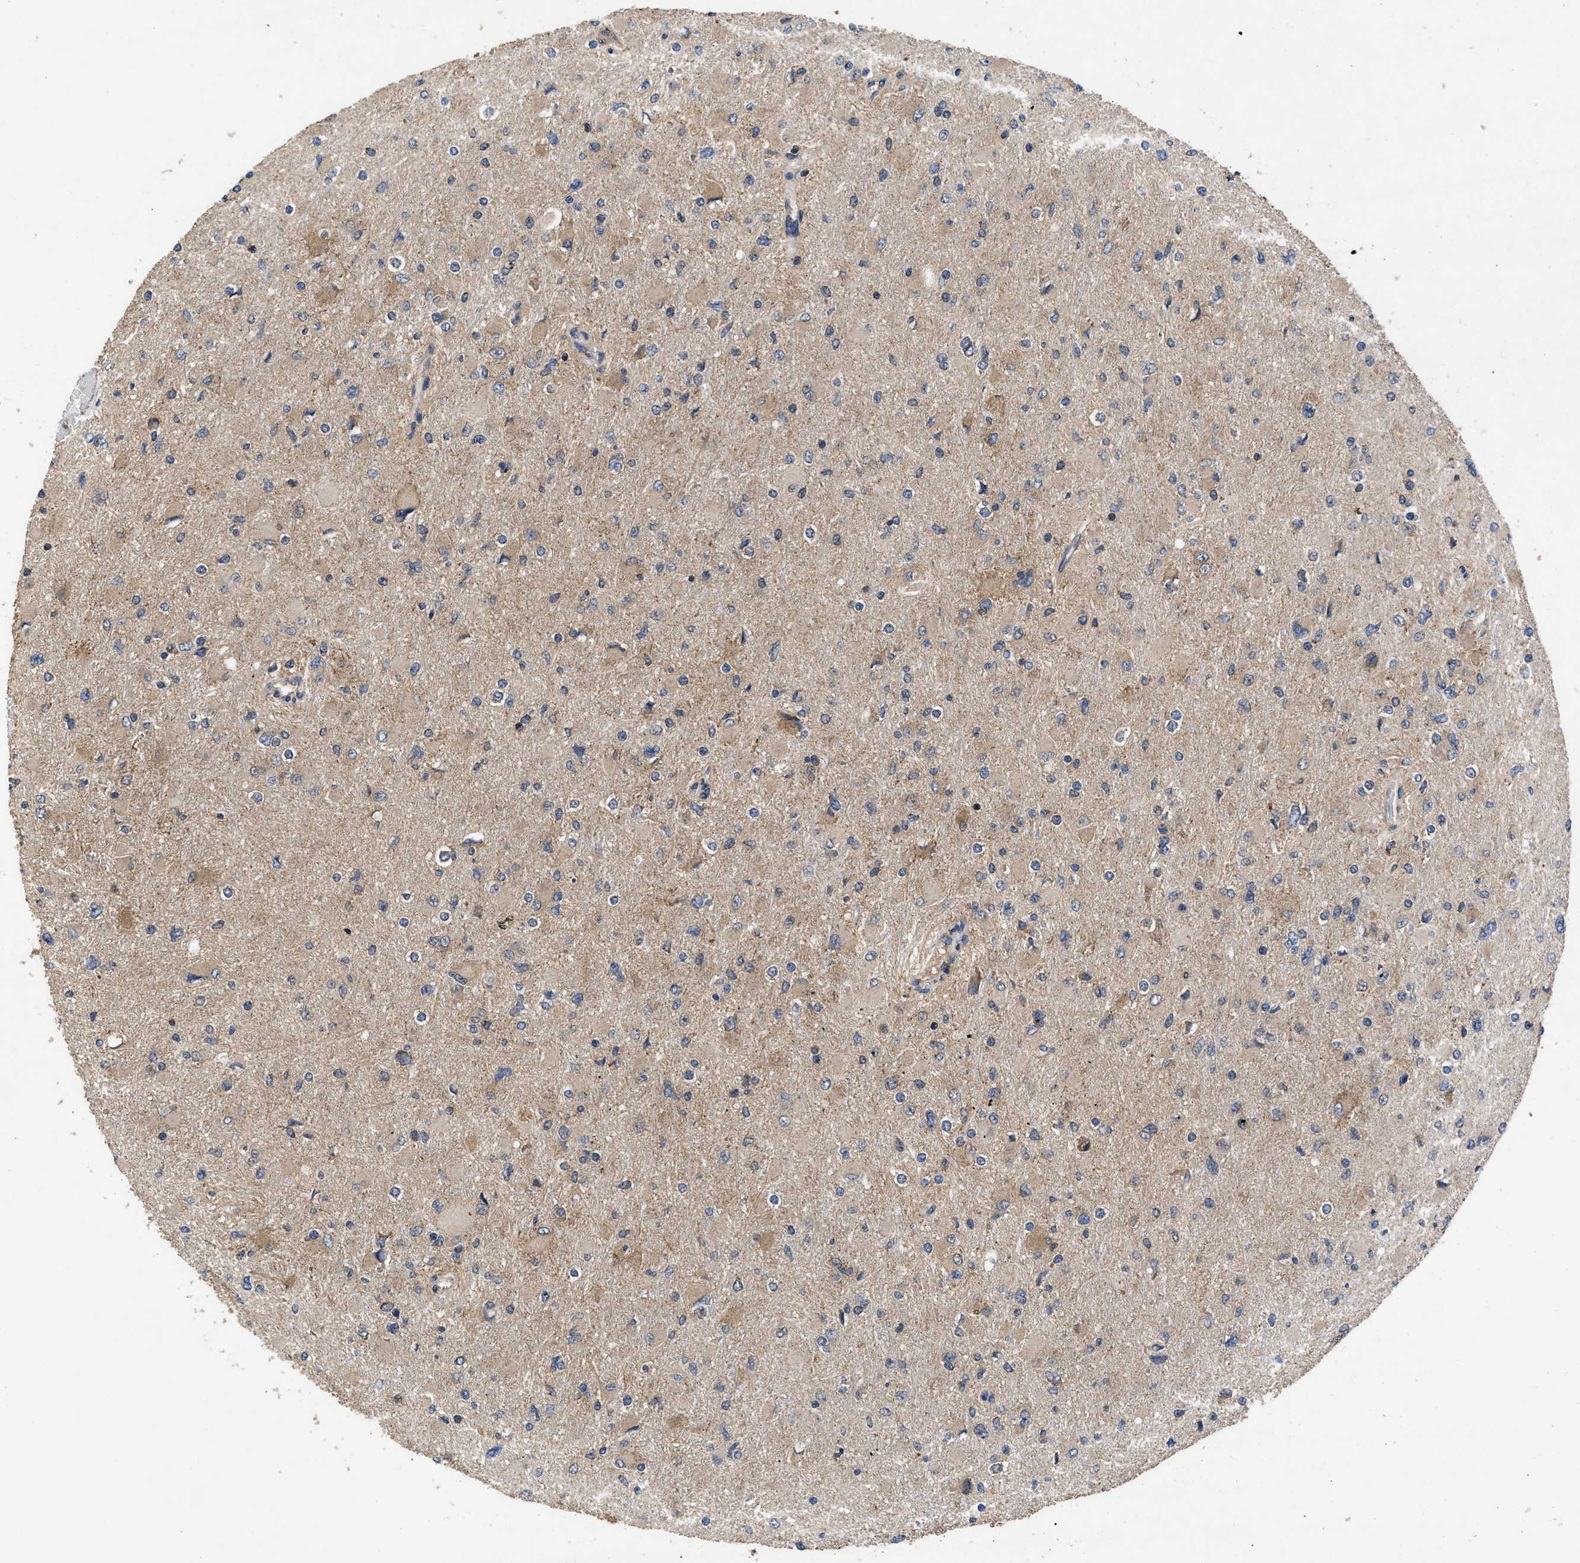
{"staining": {"intensity": "weak", "quantity": ">75%", "location": "cytoplasmic/membranous"}, "tissue": "glioma", "cell_type": "Tumor cells", "image_type": "cancer", "snomed": [{"axis": "morphology", "description": "Glioma, malignant, High grade"}, {"axis": "topography", "description": "Cerebral cortex"}], "caption": "A high-resolution micrograph shows immunohistochemistry staining of glioma, which shows weak cytoplasmic/membranous staining in approximately >75% of tumor cells.", "gene": "LRRC3", "patient": {"sex": "female", "age": 36}}